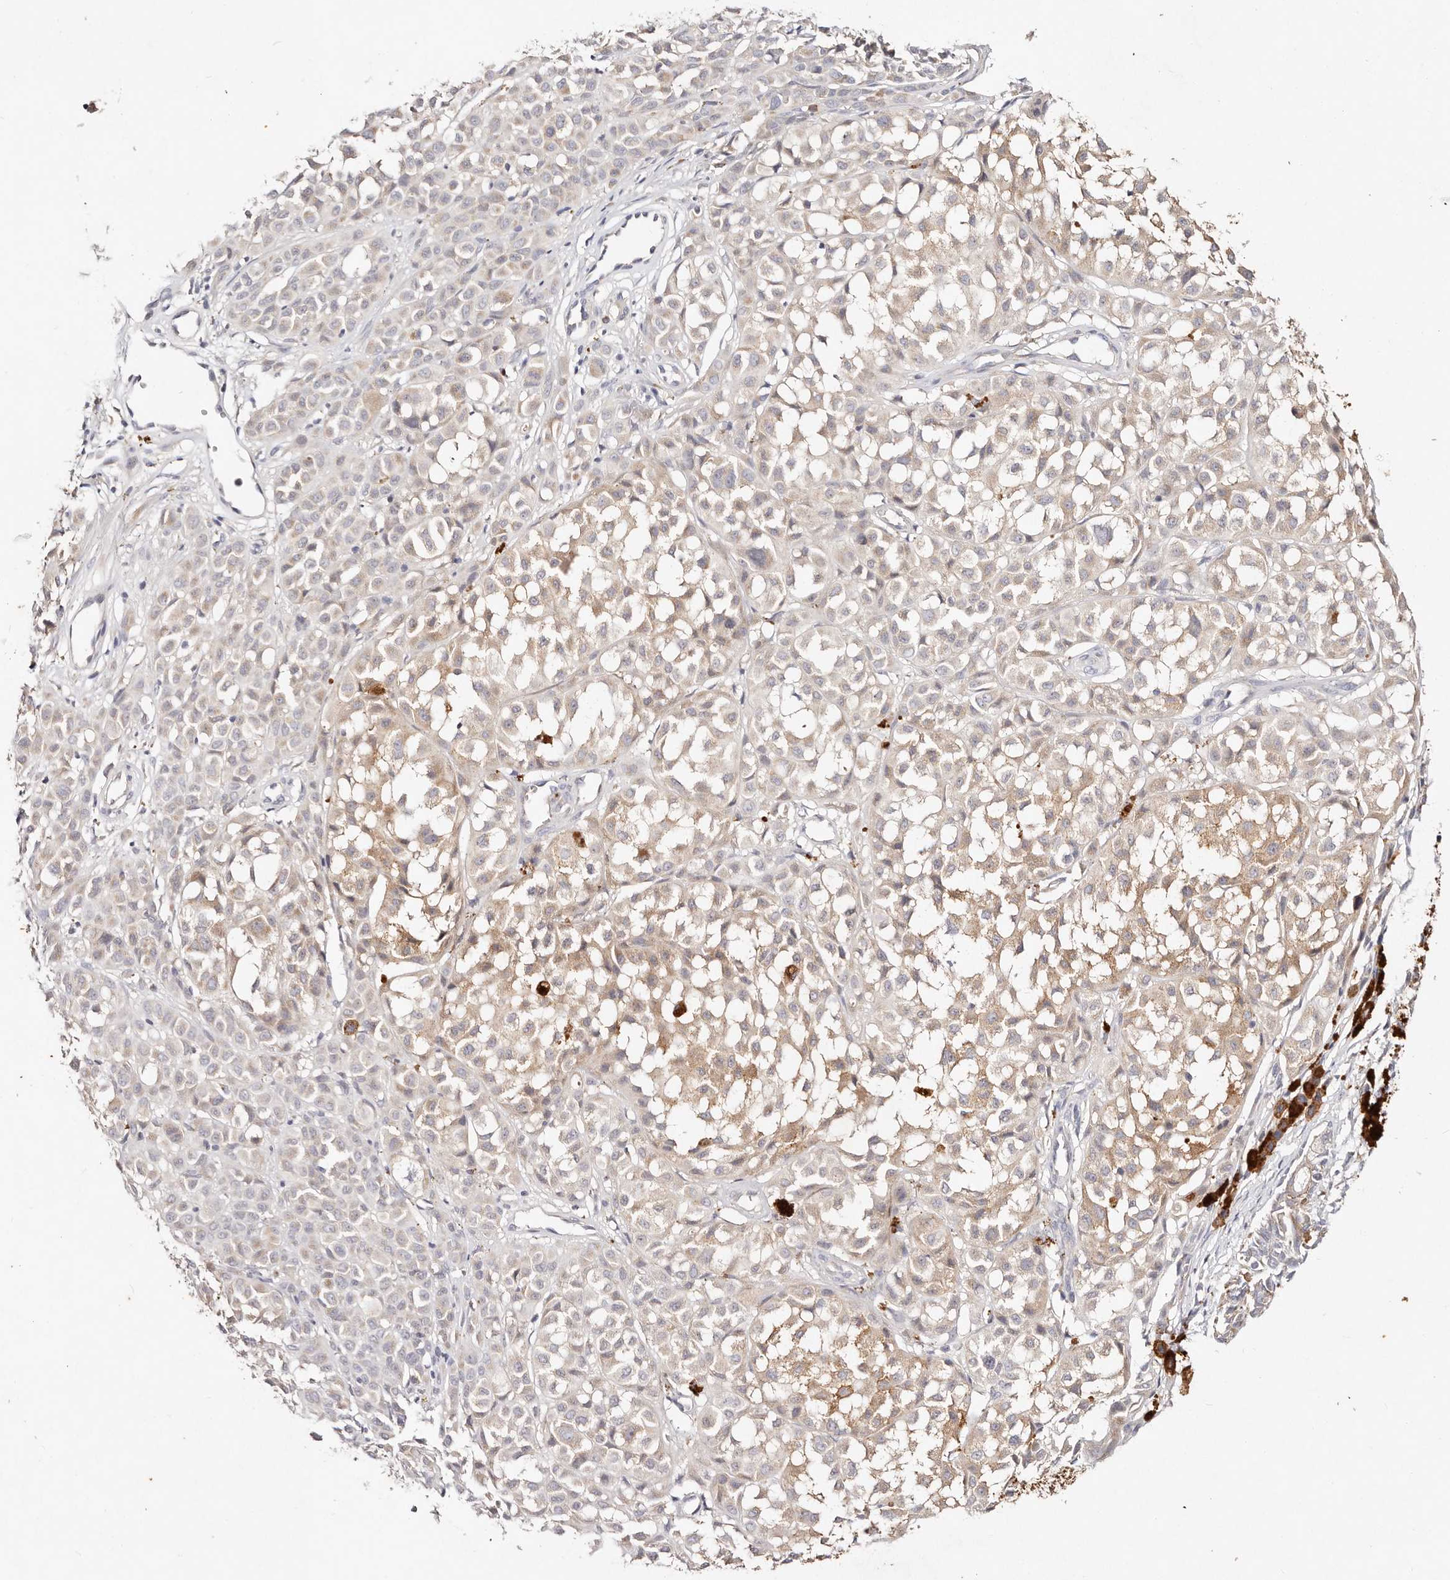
{"staining": {"intensity": "weak", "quantity": "<25%", "location": "cytoplasmic/membranous"}, "tissue": "melanoma", "cell_type": "Tumor cells", "image_type": "cancer", "snomed": [{"axis": "morphology", "description": "Malignant melanoma, NOS"}, {"axis": "topography", "description": "Skin of leg"}], "caption": "Immunohistochemical staining of human malignant melanoma exhibits no significant positivity in tumor cells.", "gene": "VIPAS39", "patient": {"sex": "female", "age": 72}}